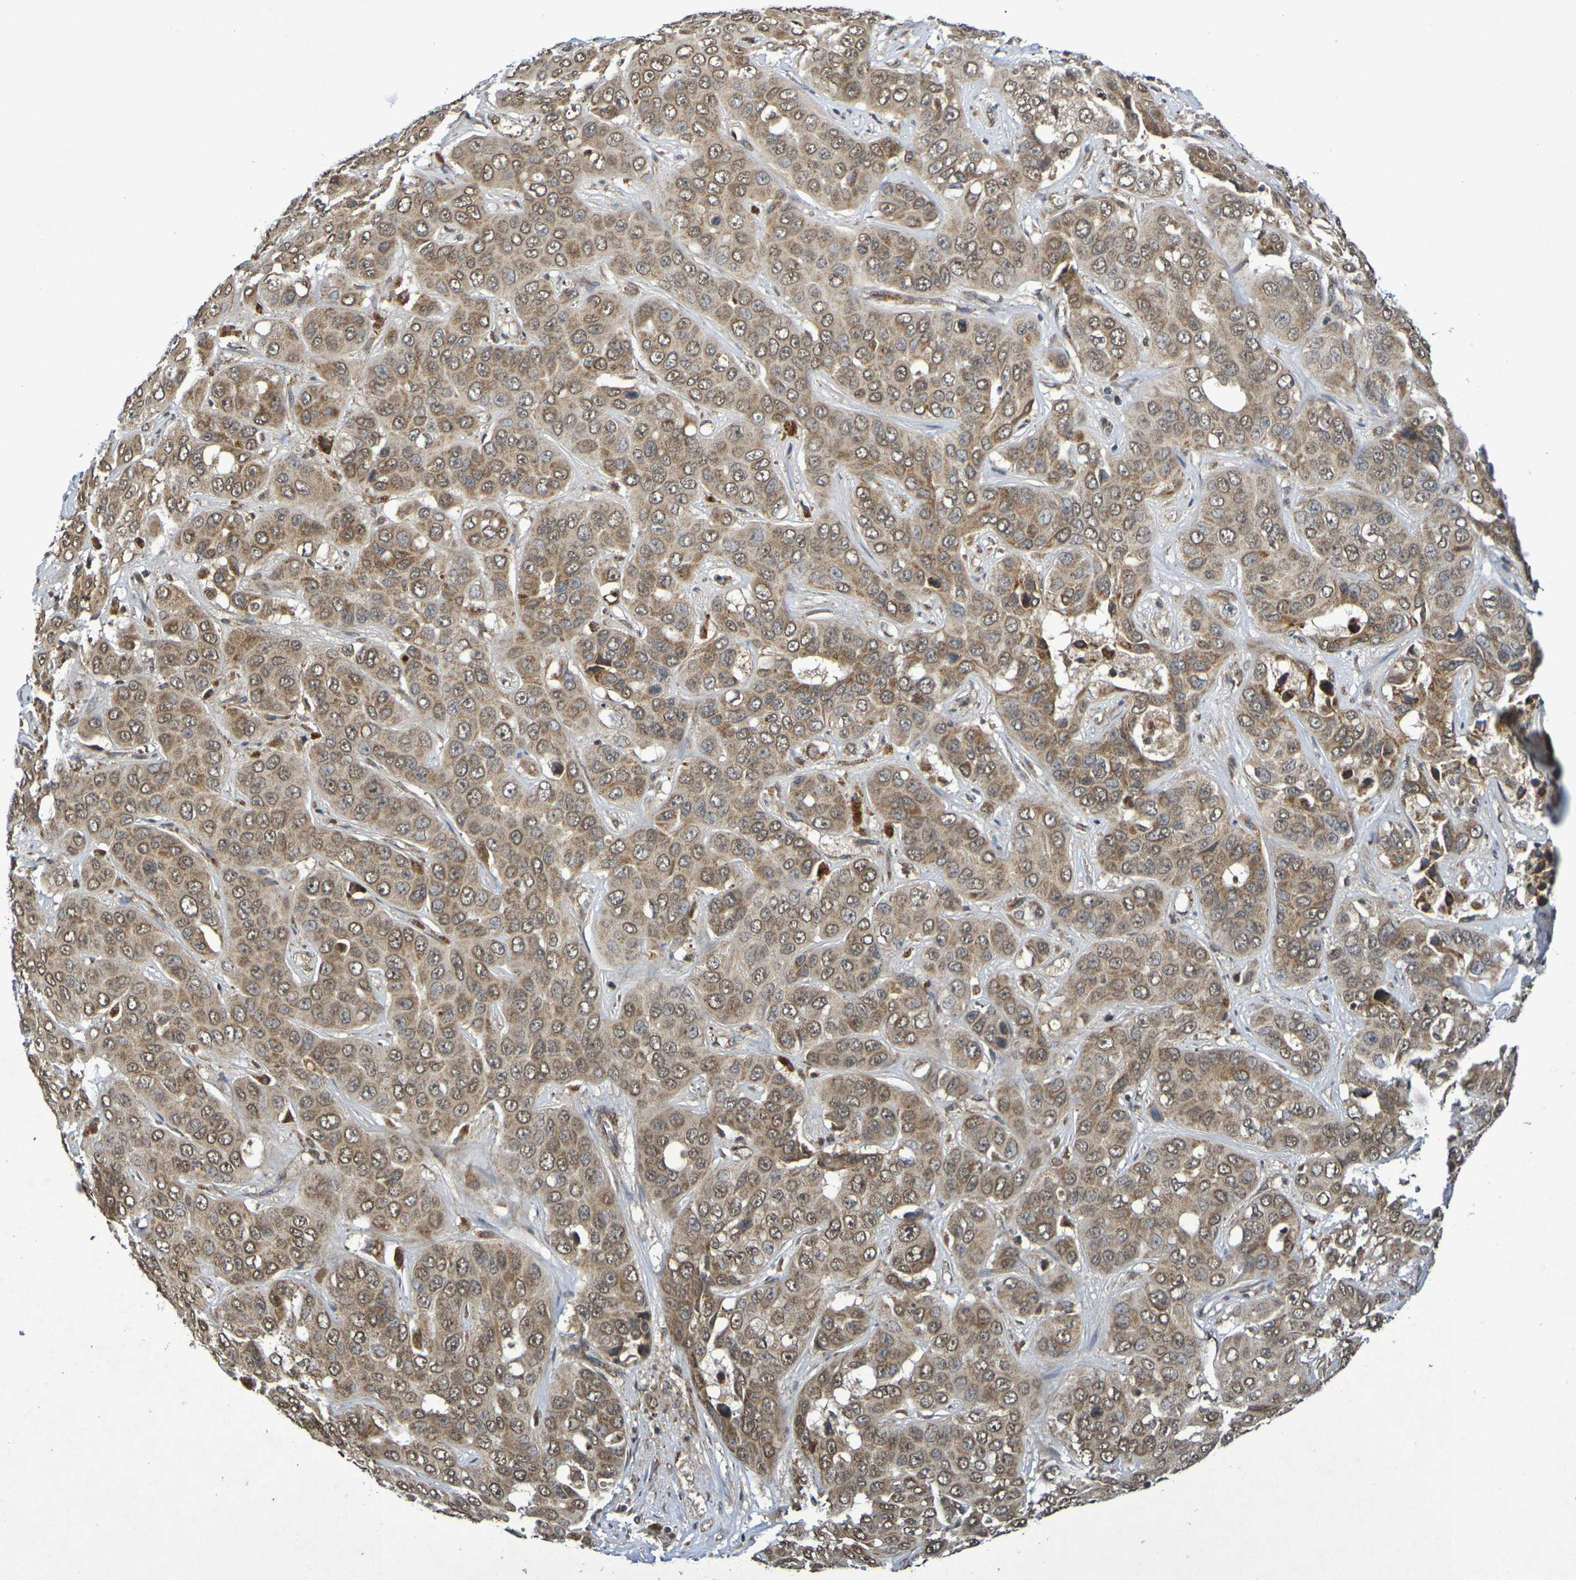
{"staining": {"intensity": "moderate", "quantity": ">75%", "location": "cytoplasmic/membranous,nuclear"}, "tissue": "liver cancer", "cell_type": "Tumor cells", "image_type": "cancer", "snomed": [{"axis": "morphology", "description": "Cholangiocarcinoma"}, {"axis": "topography", "description": "Liver"}], "caption": "There is medium levels of moderate cytoplasmic/membranous and nuclear staining in tumor cells of cholangiocarcinoma (liver), as demonstrated by immunohistochemical staining (brown color).", "gene": "GUCY1A2", "patient": {"sex": "female", "age": 52}}